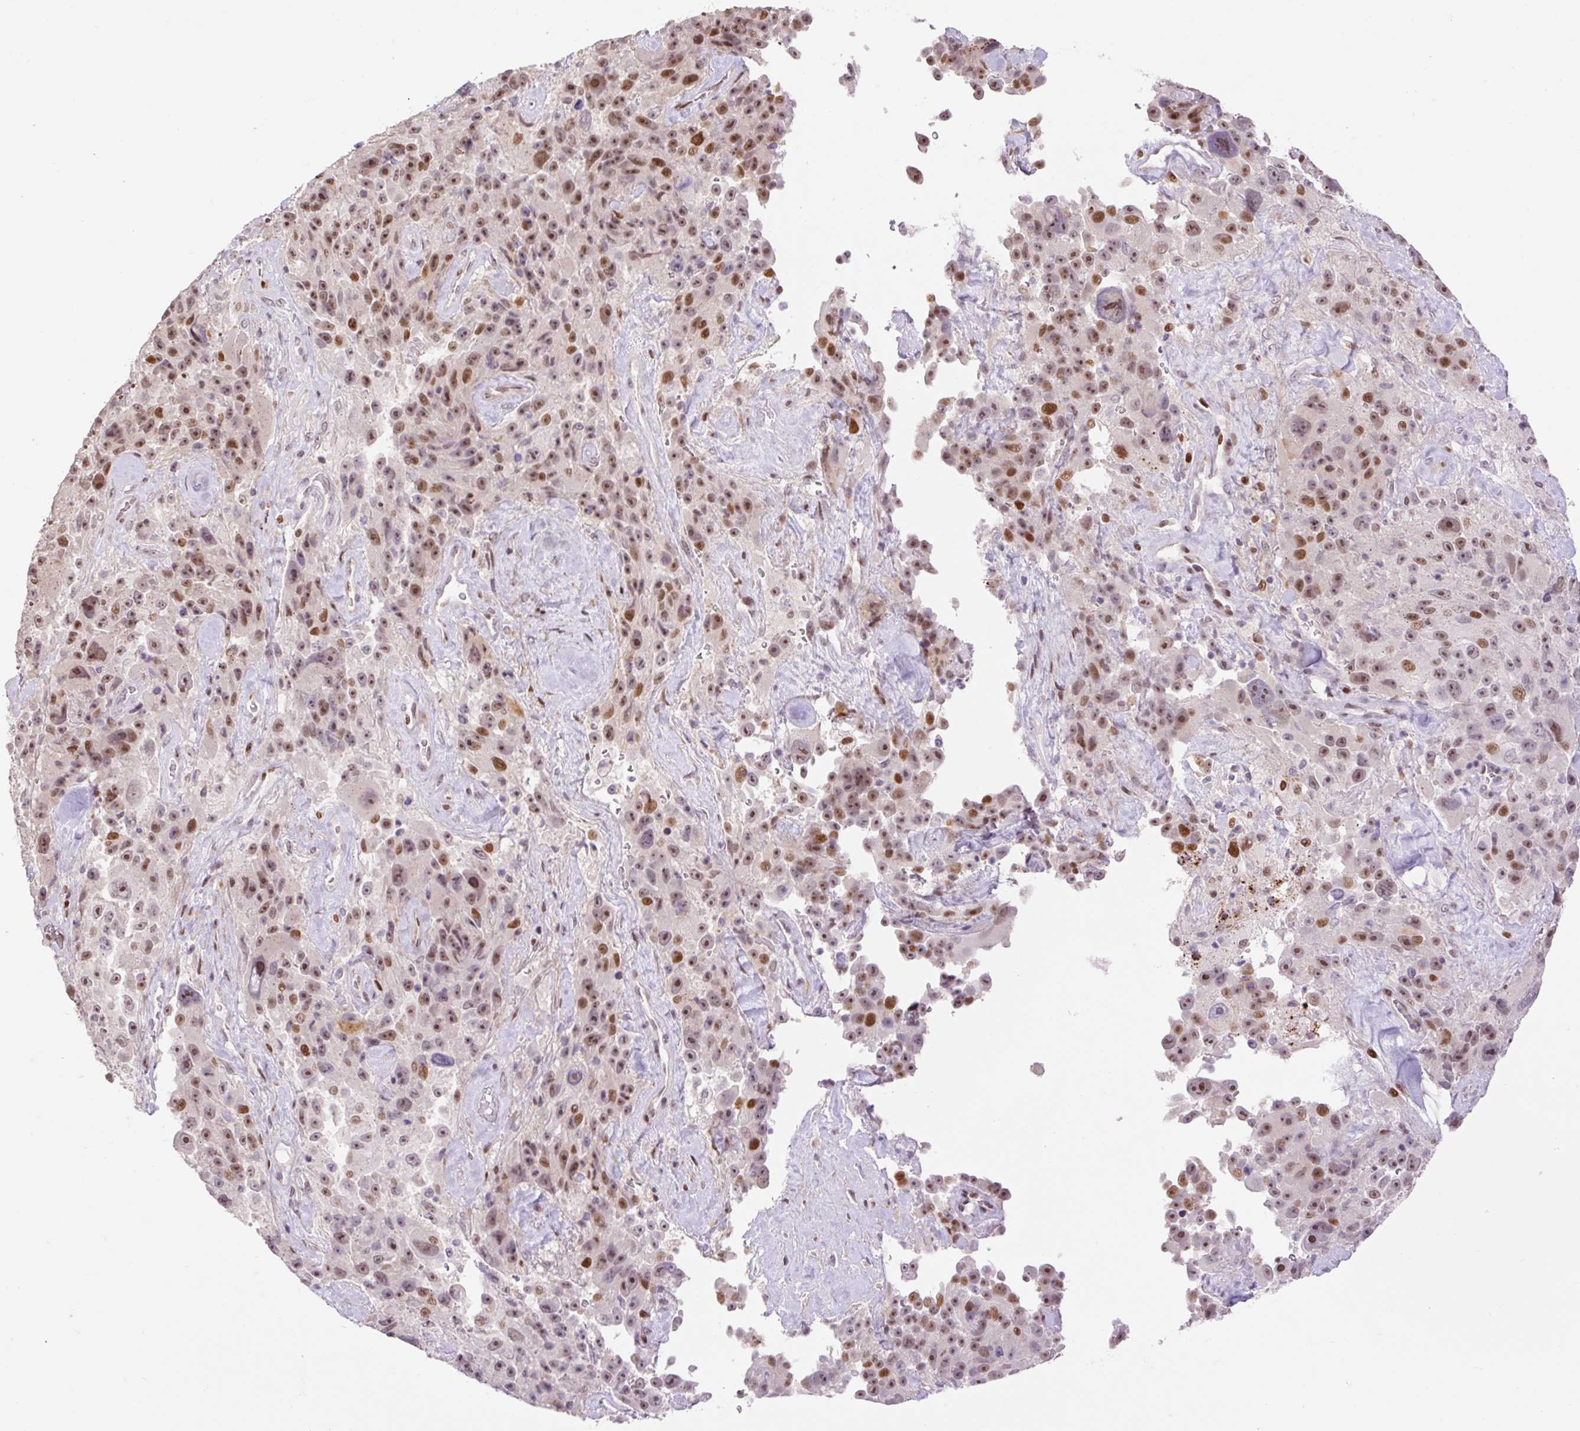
{"staining": {"intensity": "moderate", "quantity": ">75%", "location": "nuclear"}, "tissue": "melanoma", "cell_type": "Tumor cells", "image_type": "cancer", "snomed": [{"axis": "morphology", "description": "Malignant melanoma, Metastatic site"}, {"axis": "topography", "description": "Lymph node"}], "caption": "Malignant melanoma (metastatic site) stained with DAB immunohistochemistry (IHC) shows medium levels of moderate nuclear expression in approximately >75% of tumor cells. Using DAB (3,3'-diaminobenzidine) (brown) and hematoxylin (blue) stains, captured at high magnification using brightfield microscopy.", "gene": "RIPPLY3", "patient": {"sex": "male", "age": 62}}